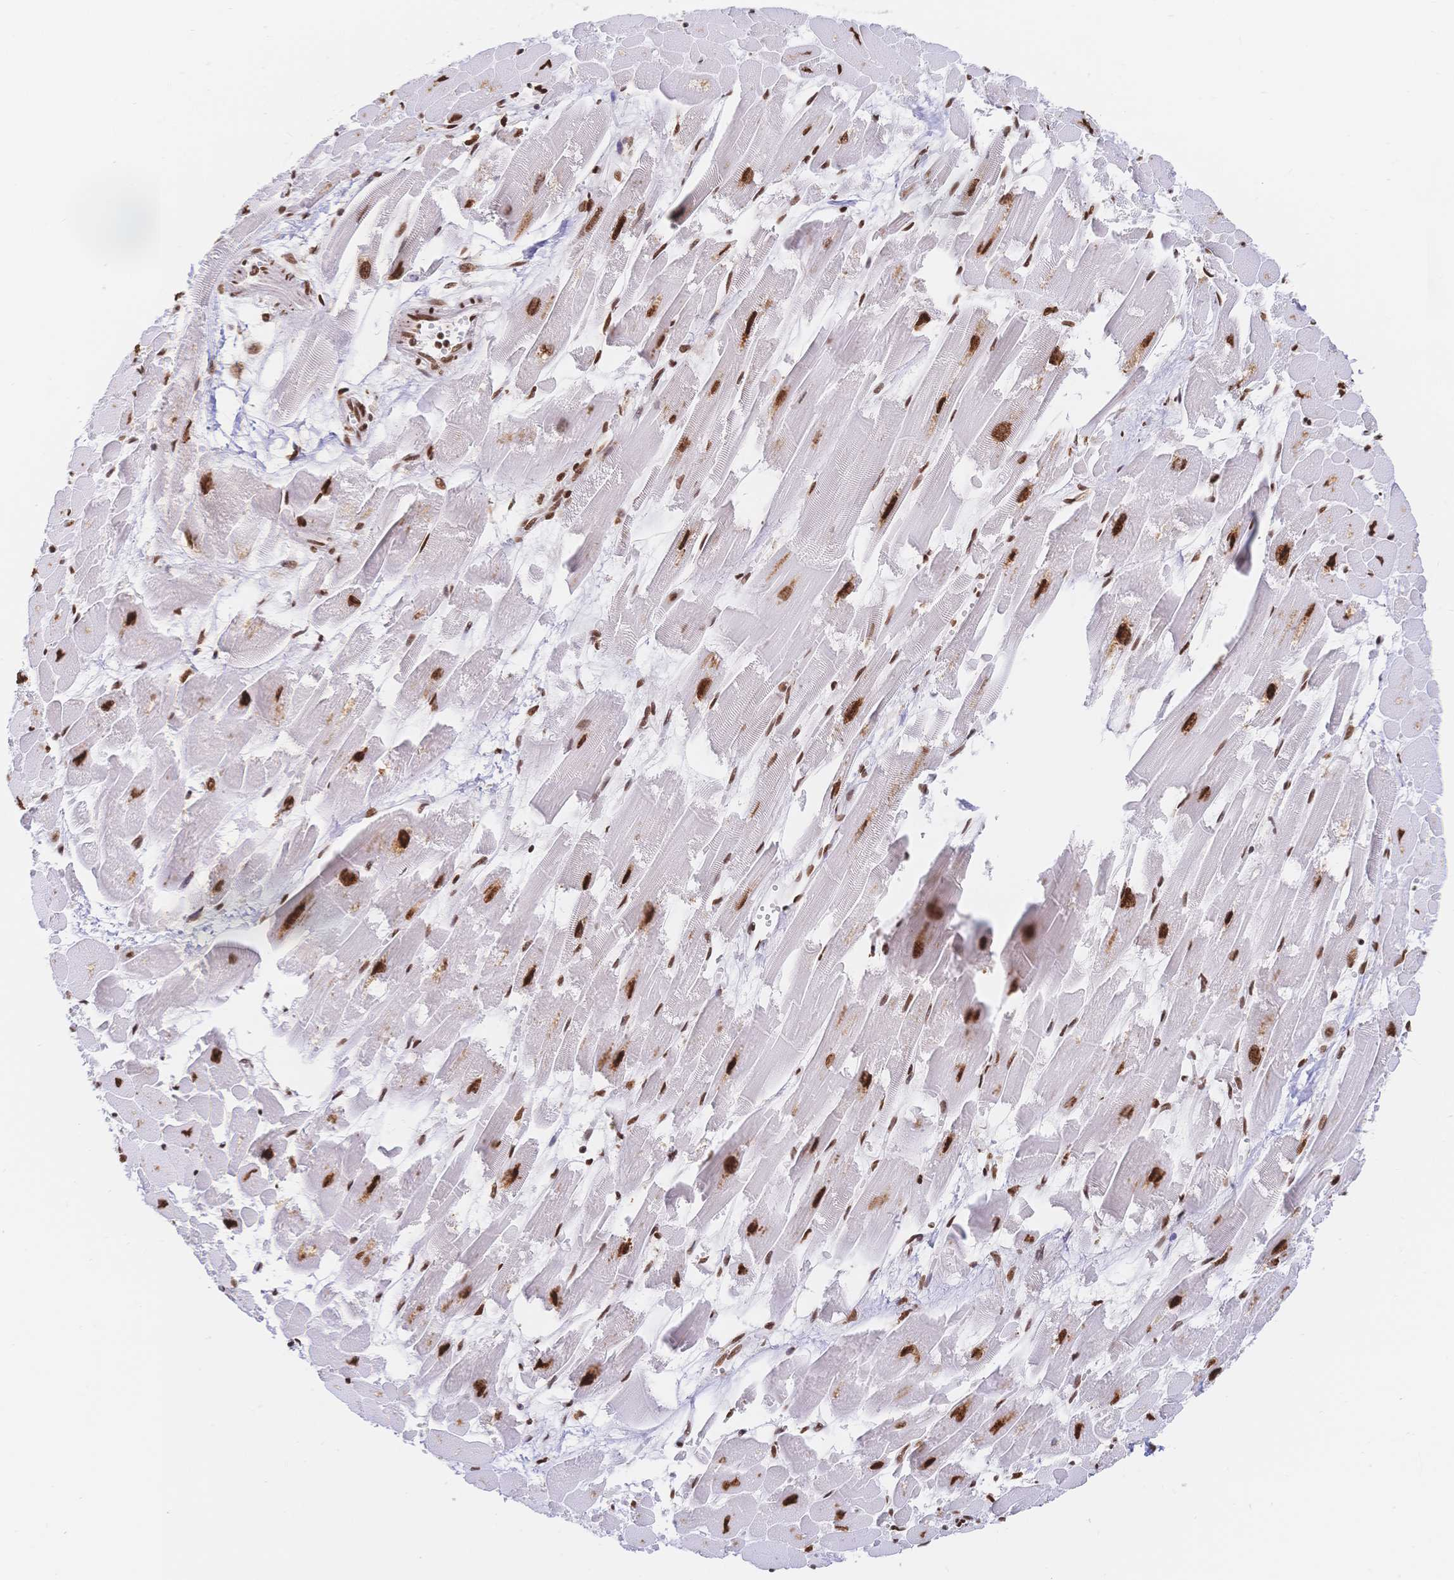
{"staining": {"intensity": "strong", "quantity": ">75%", "location": "nuclear"}, "tissue": "heart muscle", "cell_type": "Cardiomyocytes", "image_type": "normal", "snomed": [{"axis": "morphology", "description": "Normal tissue, NOS"}, {"axis": "topography", "description": "Heart"}], "caption": "Strong nuclear positivity for a protein is appreciated in approximately >75% of cardiomyocytes of normal heart muscle using immunohistochemistry (IHC).", "gene": "SRSF1", "patient": {"sex": "female", "age": 52}}